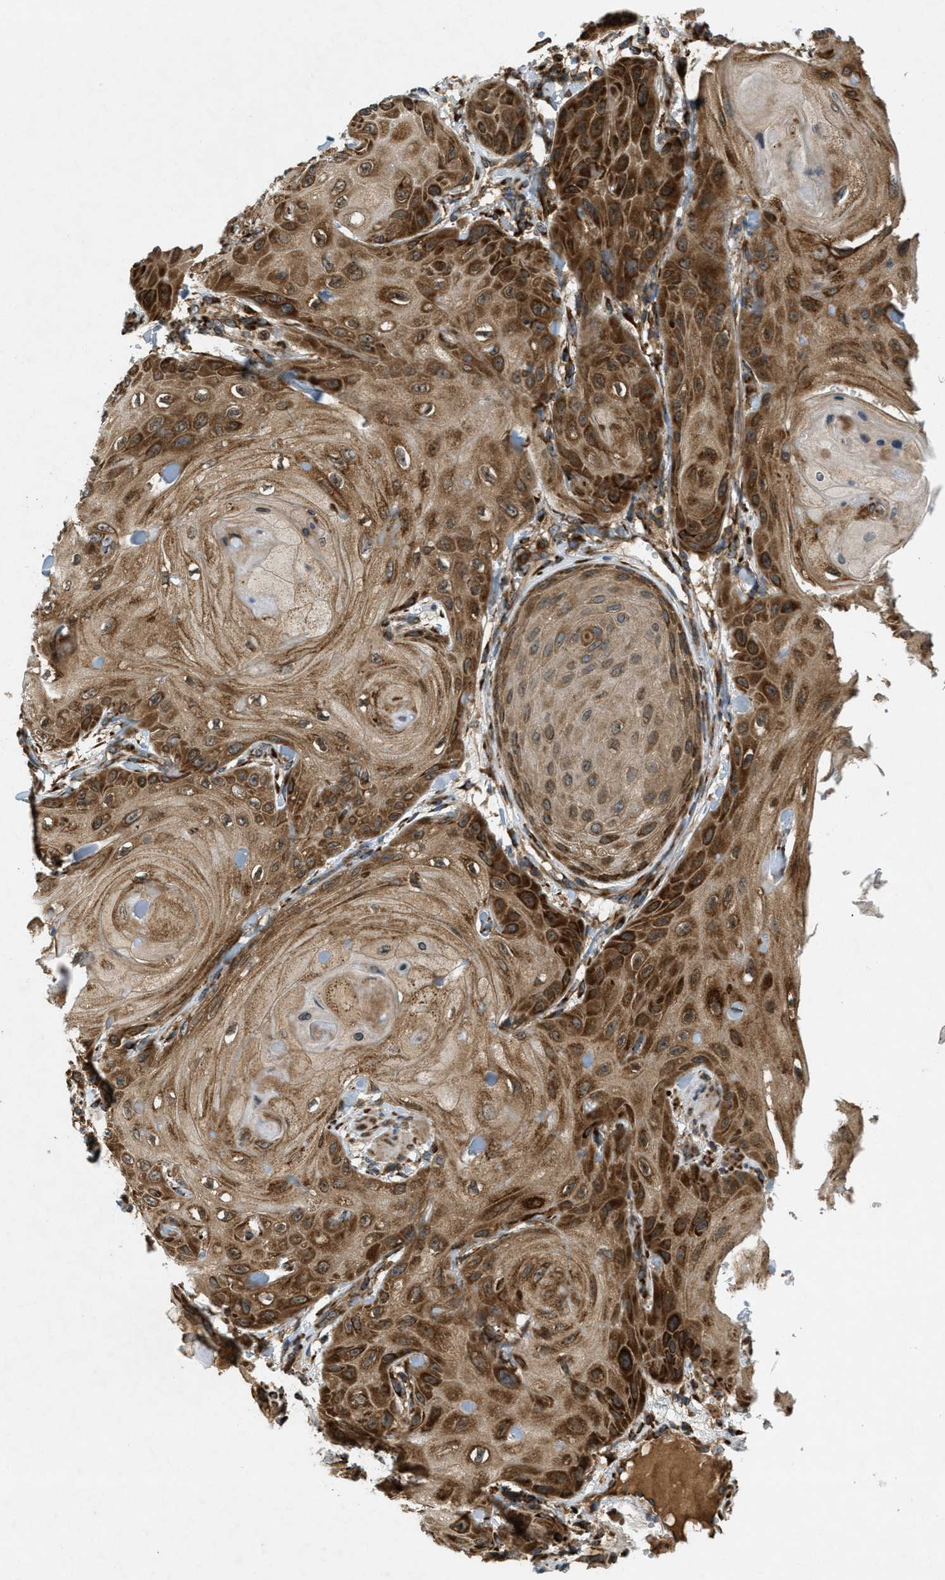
{"staining": {"intensity": "strong", "quantity": ">75%", "location": "cytoplasmic/membranous"}, "tissue": "skin cancer", "cell_type": "Tumor cells", "image_type": "cancer", "snomed": [{"axis": "morphology", "description": "Squamous cell carcinoma, NOS"}, {"axis": "topography", "description": "Skin"}], "caption": "Strong cytoplasmic/membranous expression for a protein is seen in about >75% of tumor cells of squamous cell carcinoma (skin) using immunohistochemistry (IHC).", "gene": "PCDH18", "patient": {"sex": "male", "age": 74}}